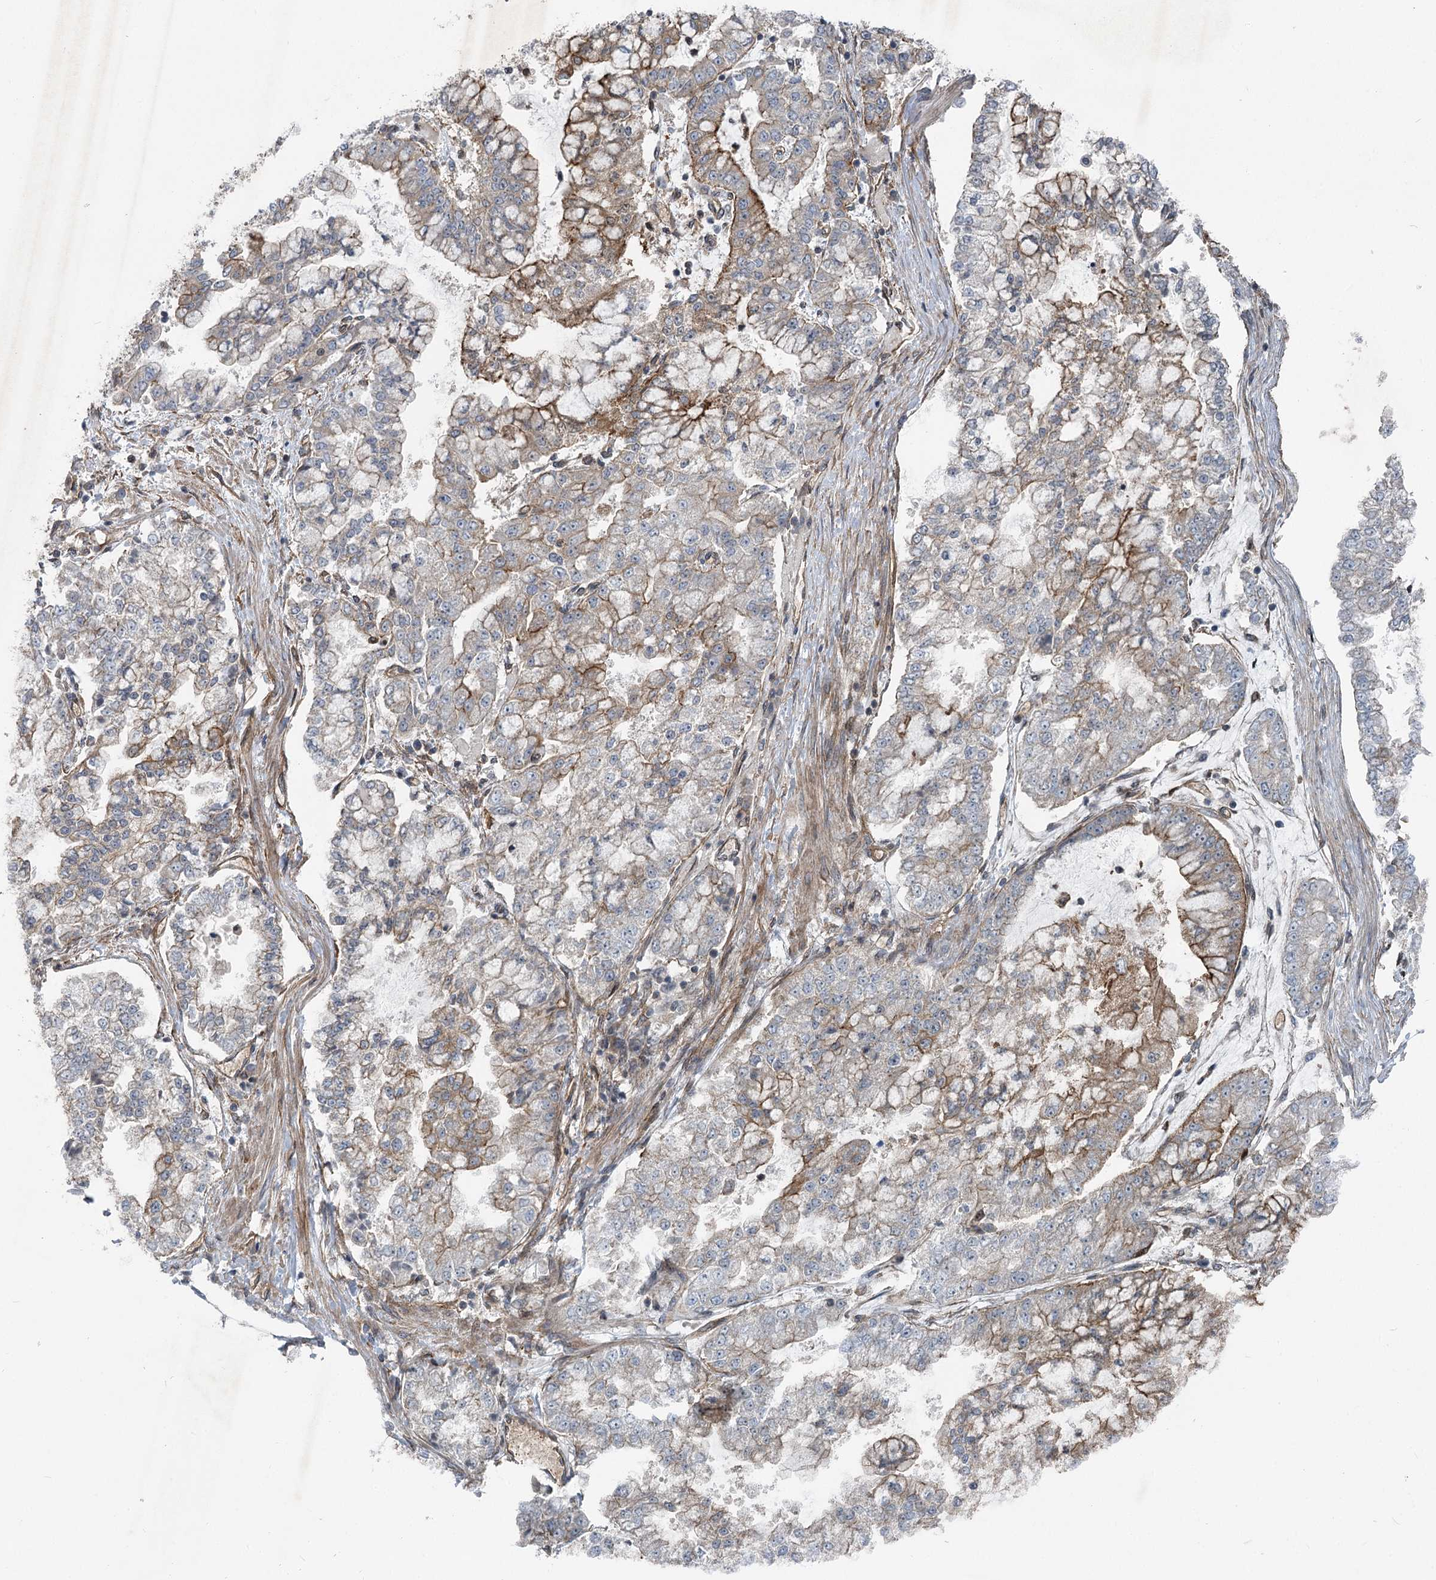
{"staining": {"intensity": "moderate", "quantity": "<25%", "location": "cytoplasmic/membranous"}, "tissue": "stomach cancer", "cell_type": "Tumor cells", "image_type": "cancer", "snomed": [{"axis": "morphology", "description": "Adenocarcinoma, NOS"}, {"axis": "topography", "description": "Stomach"}], "caption": "Immunohistochemical staining of stomach cancer (adenocarcinoma) exhibits moderate cytoplasmic/membranous protein staining in approximately <25% of tumor cells.", "gene": "IQSEC1", "patient": {"sex": "male", "age": 76}}